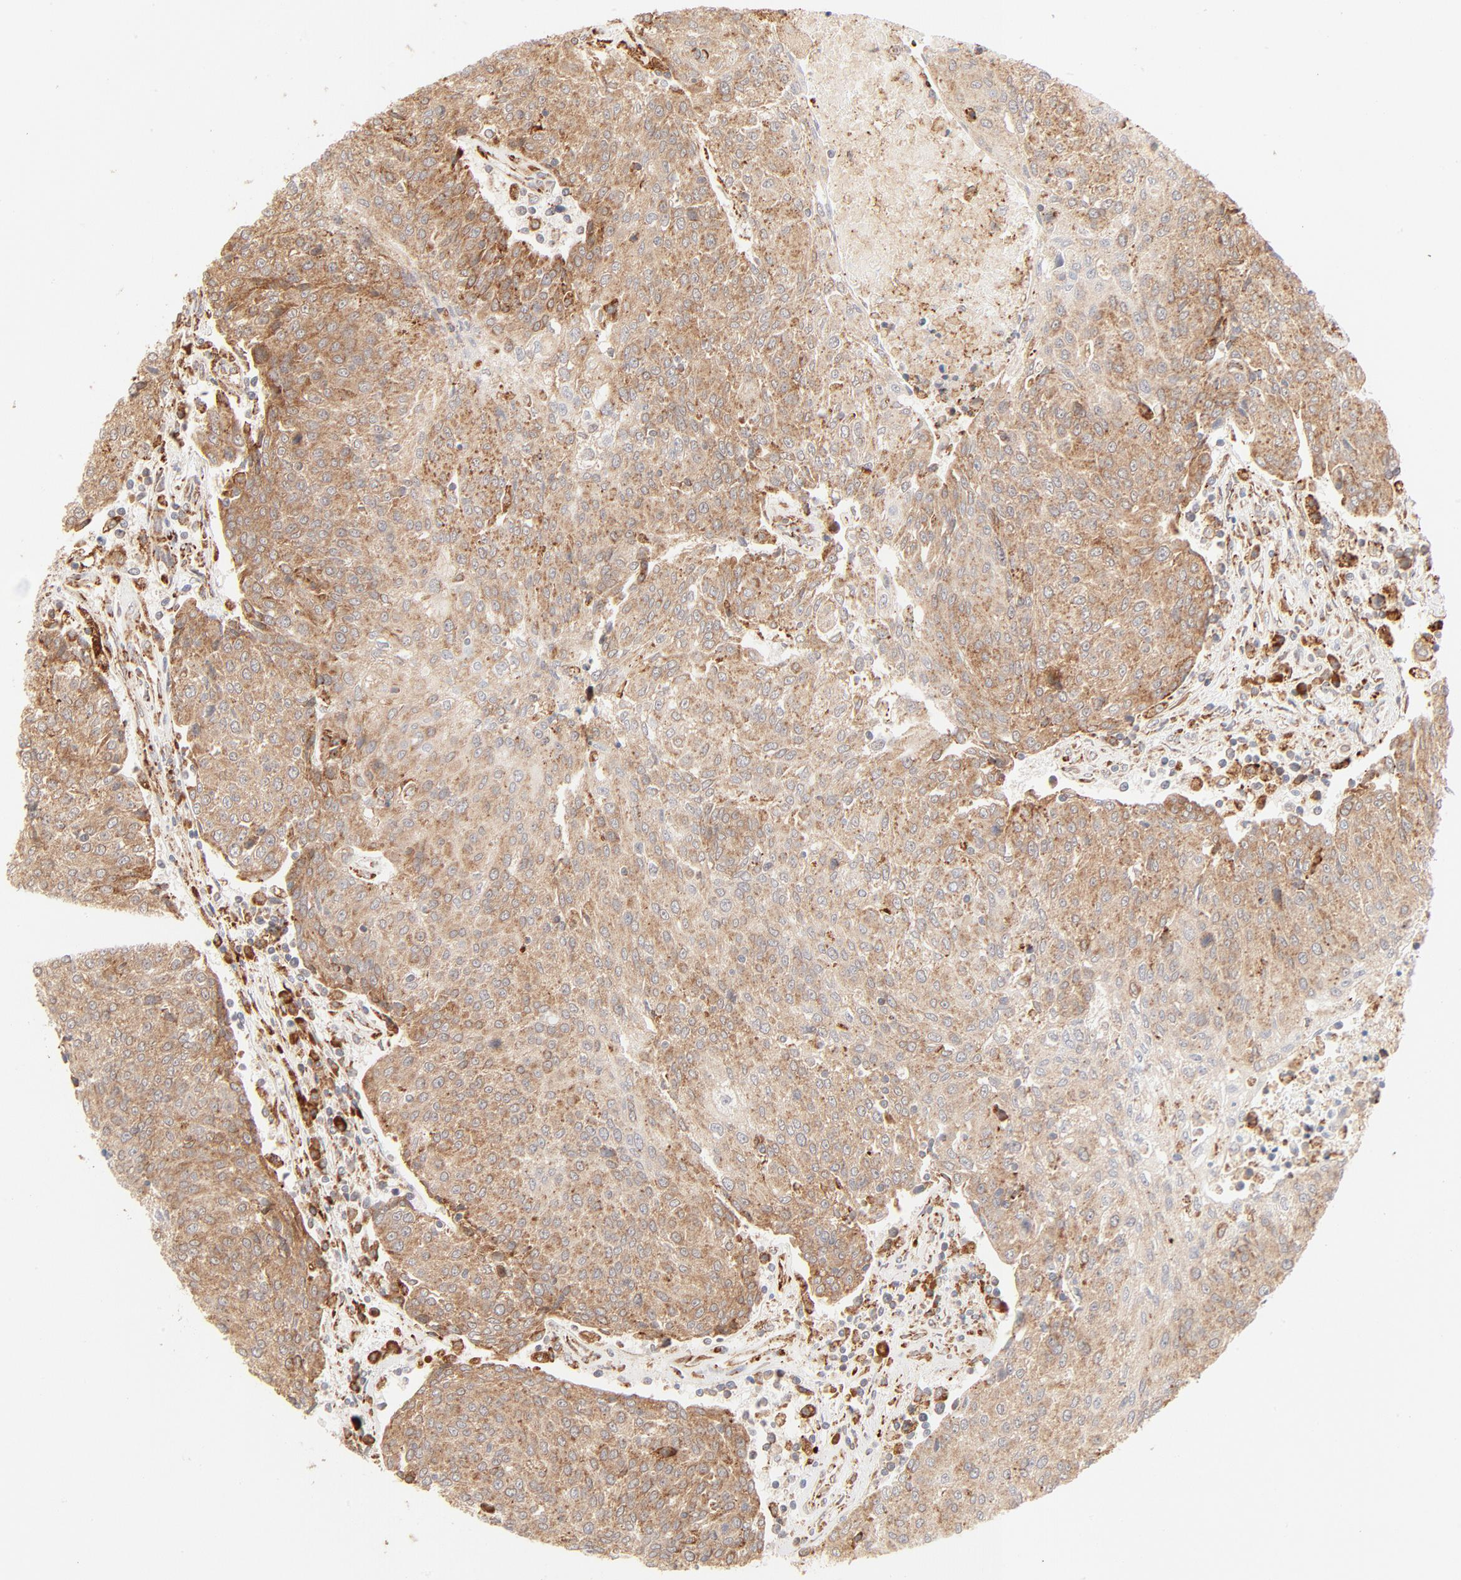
{"staining": {"intensity": "moderate", "quantity": ">75%", "location": "cytoplasmic/membranous"}, "tissue": "urothelial cancer", "cell_type": "Tumor cells", "image_type": "cancer", "snomed": [{"axis": "morphology", "description": "Urothelial carcinoma, High grade"}, {"axis": "topography", "description": "Urinary bladder"}], "caption": "Human high-grade urothelial carcinoma stained for a protein (brown) demonstrates moderate cytoplasmic/membranous positive expression in about >75% of tumor cells.", "gene": "PARP12", "patient": {"sex": "female", "age": 85}}